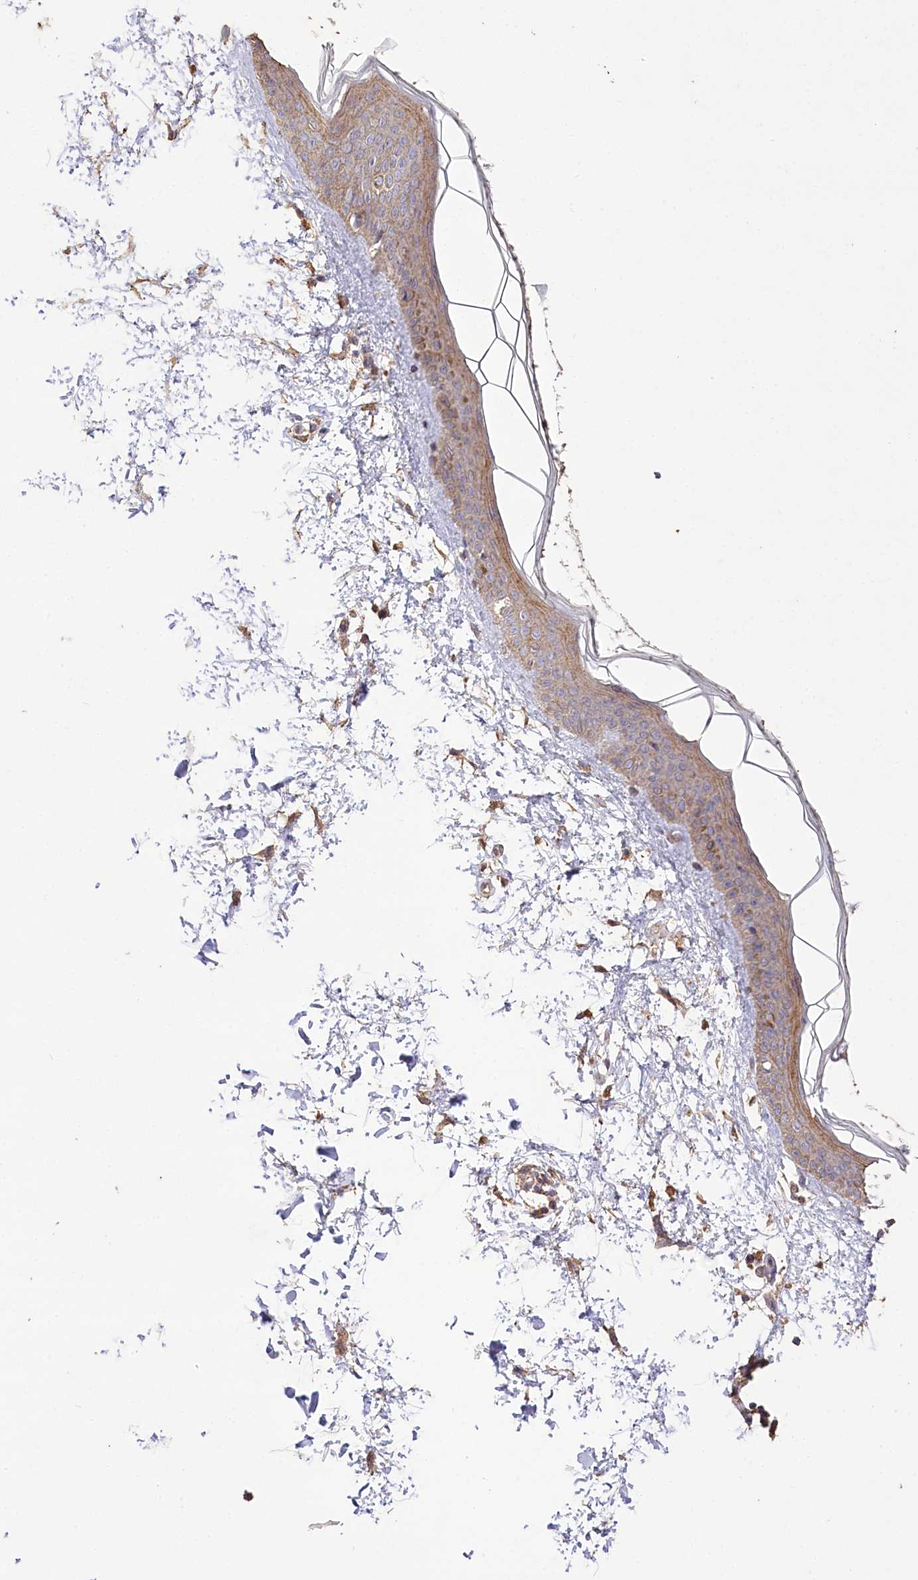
{"staining": {"intensity": "moderate", "quantity": ">75%", "location": "cytoplasmic/membranous"}, "tissue": "skin", "cell_type": "Fibroblasts", "image_type": "normal", "snomed": [{"axis": "morphology", "description": "Normal tissue, NOS"}, {"axis": "topography", "description": "Skin"}], "caption": "Immunohistochemistry staining of benign skin, which shows medium levels of moderate cytoplasmic/membranous positivity in about >75% of fibroblasts indicating moderate cytoplasmic/membranous protein expression. The staining was performed using DAB (3,3'-diaminobenzidine) (brown) for protein detection and nuclei were counterstained in hematoxylin (blue).", "gene": "IREB2", "patient": {"sex": "female", "age": 58}}